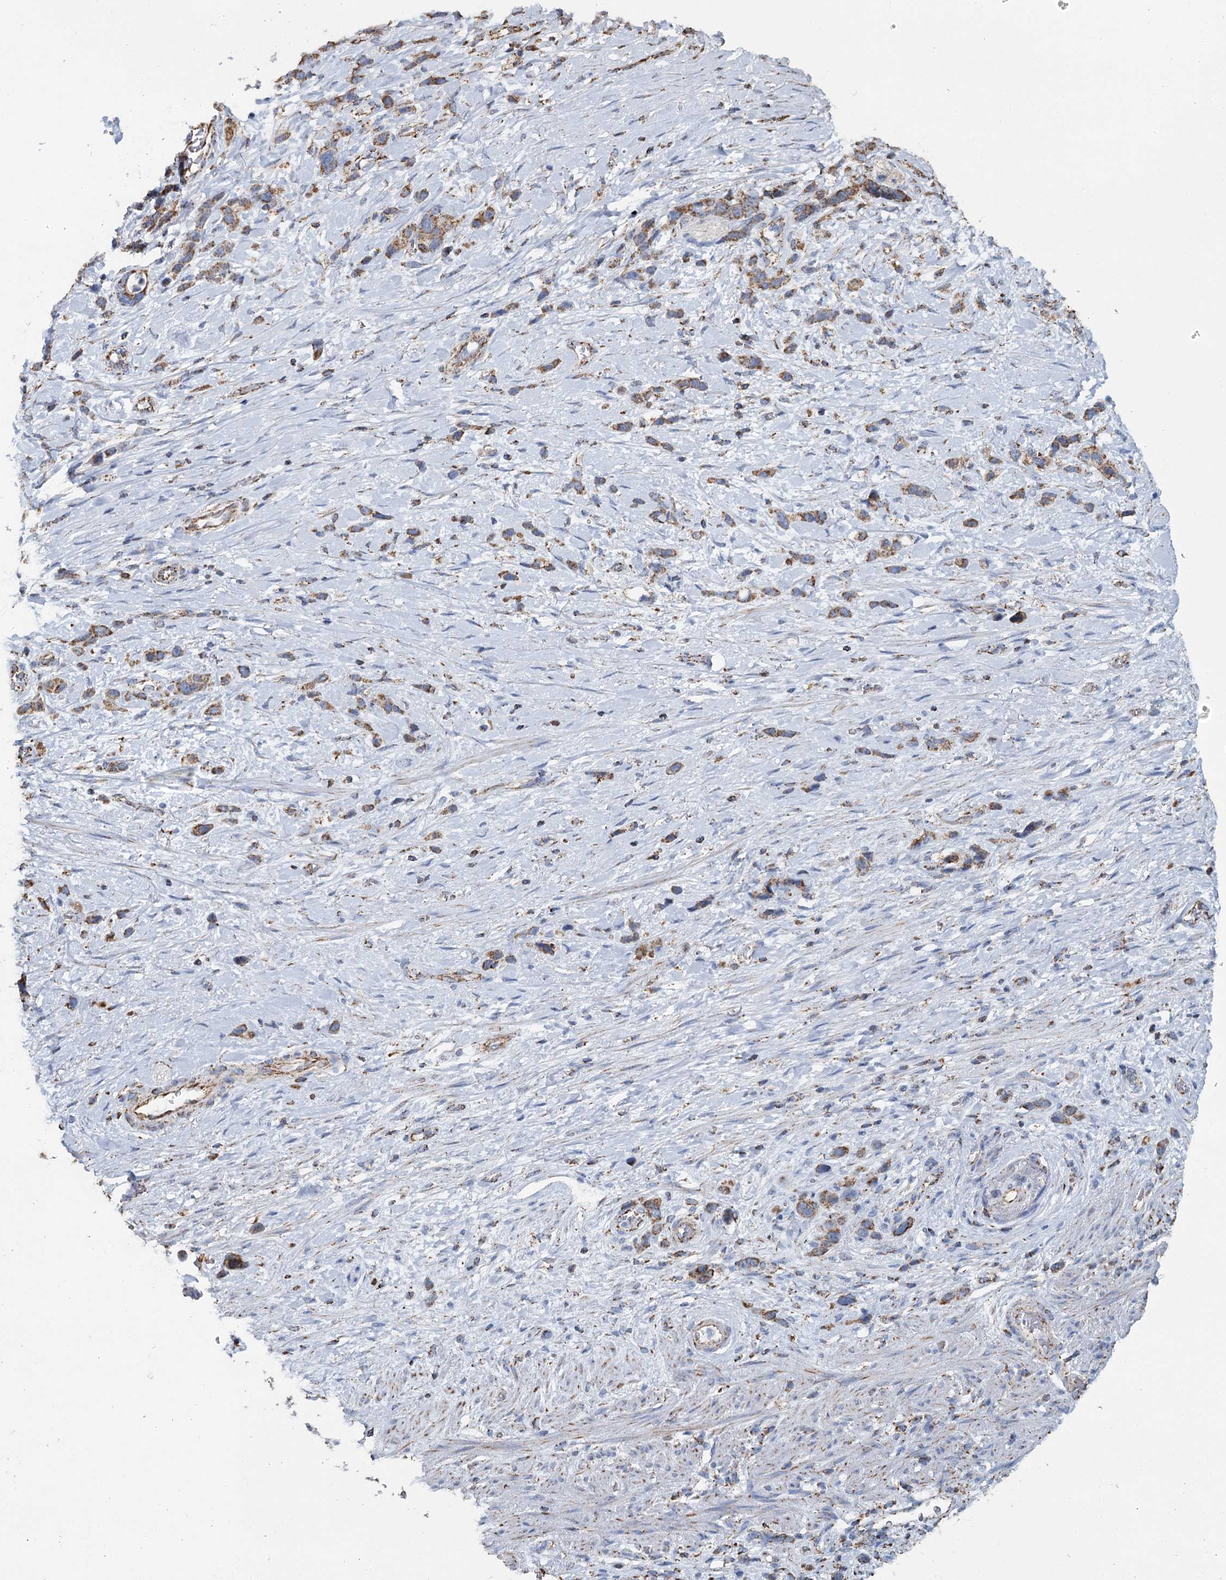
{"staining": {"intensity": "moderate", "quantity": ">75%", "location": "cytoplasmic/membranous"}, "tissue": "stomach cancer", "cell_type": "Tumor cells", "image_type": "cancer", "snomed": [{"axis": "morphology", "description": "Adenocarcinoma, NOS"}, {"axis": "morphology", "description": "Adenocarcinoma, High grade"}, {"axis": "topography", "description": "Stomach, upper"}, {"axis": "topography", "description": "Stomach, lower"}], "caption": "Immunohistochemistry (IHC) (DAB) staining of human stomach adenocarcinoma (high-grade) demonstrates moderate cytoplasmic/membranous protein staining in approximately >75% of tumor cells. The staining is performed using DAB (3,3'-diaminobenzidine) brown chromogen to label protein expression. The nuclei are counter-stained blue using hematoxylin.", "gene": "MRPL44", "patient": {"sex": "female", "age": 65}}